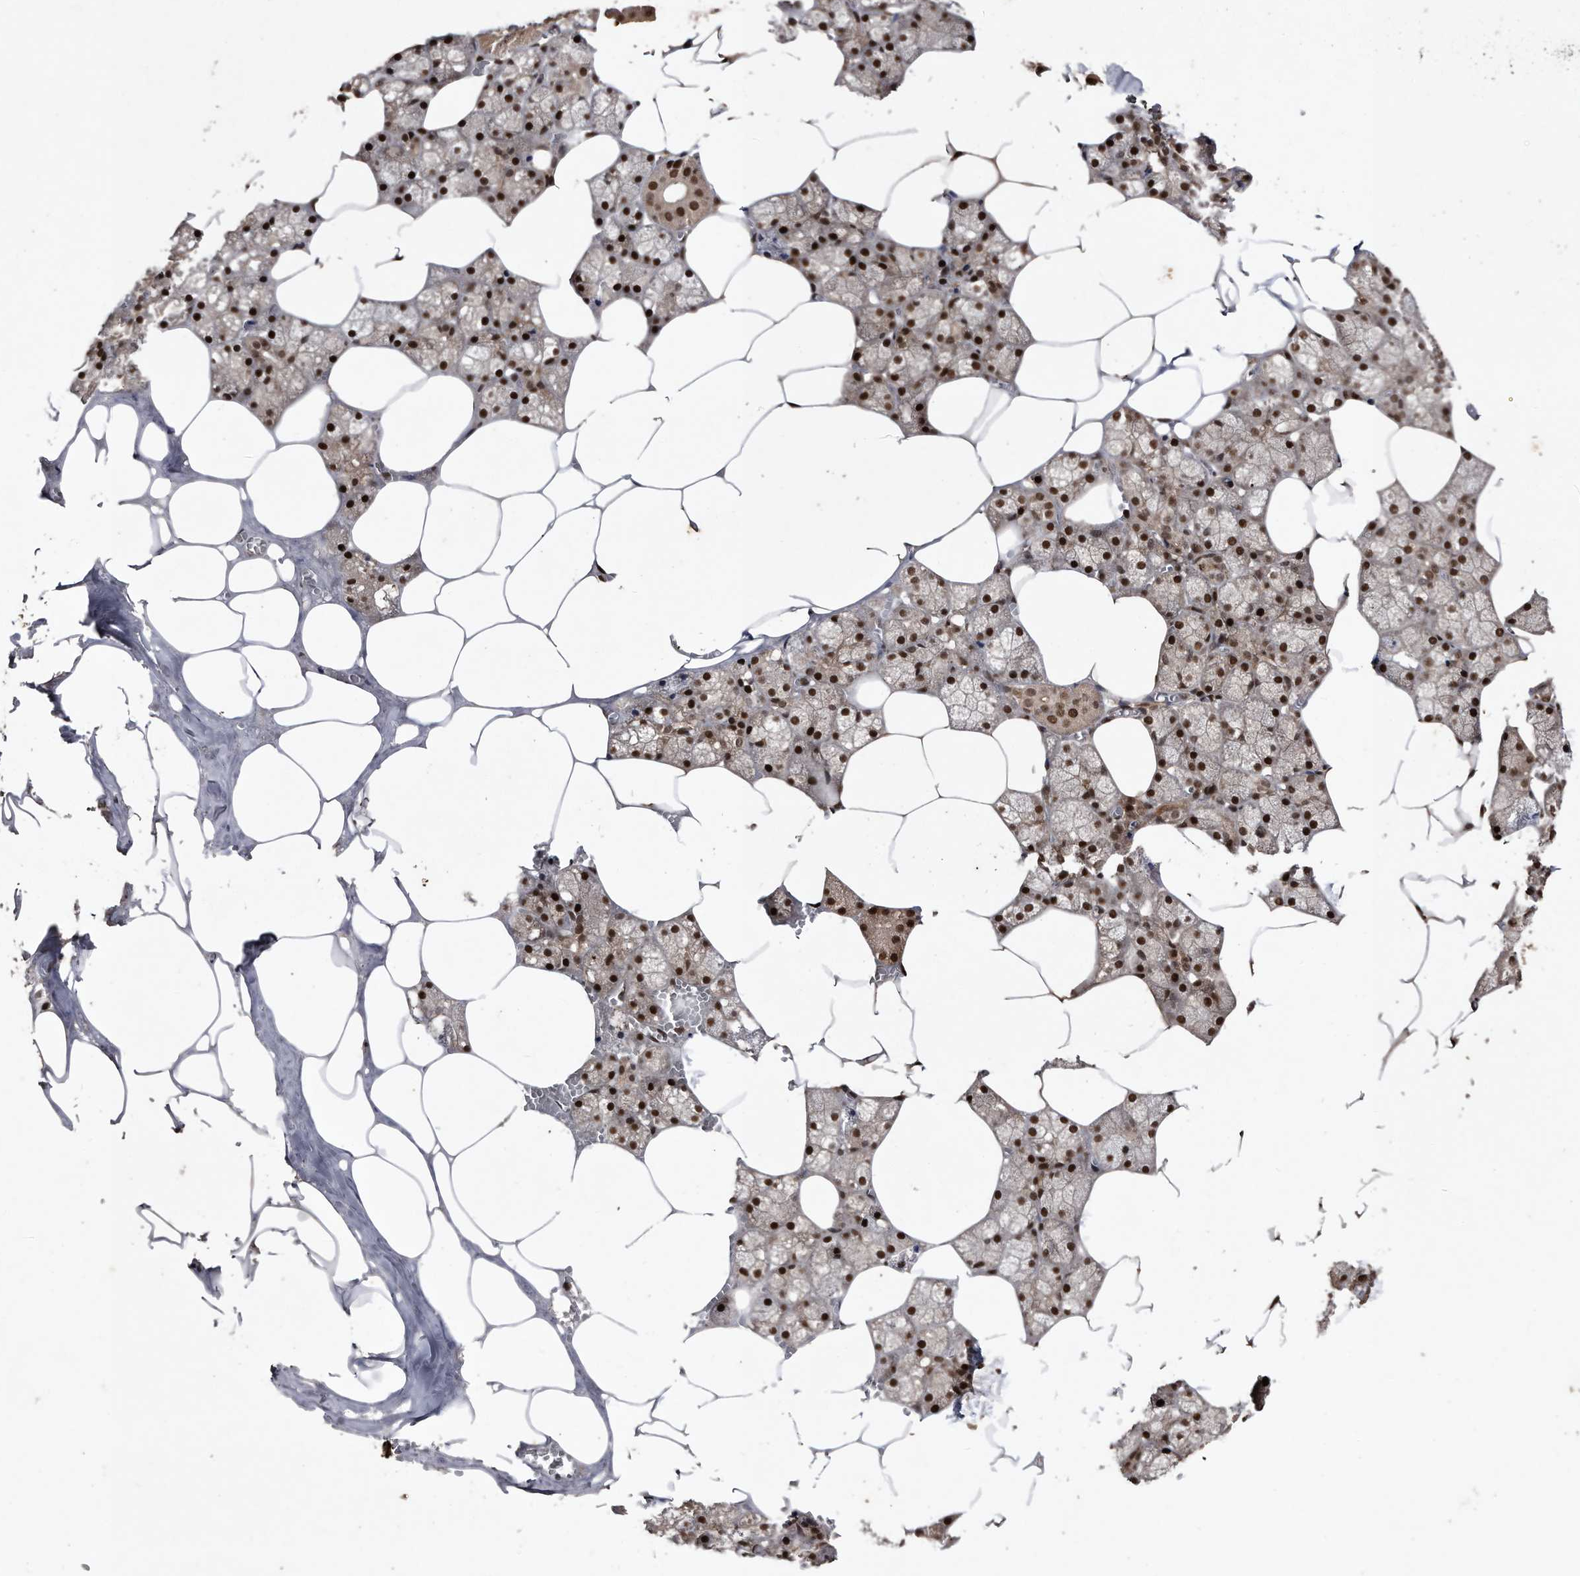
{"staining": {"intensity": "strong", "quantity": ">75%", "location": "nuclear"}, "tissue": "salivary gland", "cell_type": "Glandular cells", "image_type": "normal", "snomed": [{"axis": "morphology", "description": "Normal tissue, NOS"}, {"axis": "topography", "description": "Salivary gland"}], "caption": "IHC of normal salivary gland demonstrates high levels of strong nuclear staining in about >75% of glandular cells. The staining was performed using DAB, with brown indicating positive protein expression. Nuclei are stained blue with hematoxylin.", "gene": "RAD23B", "patient": {"sex": "male", "age": 62}}